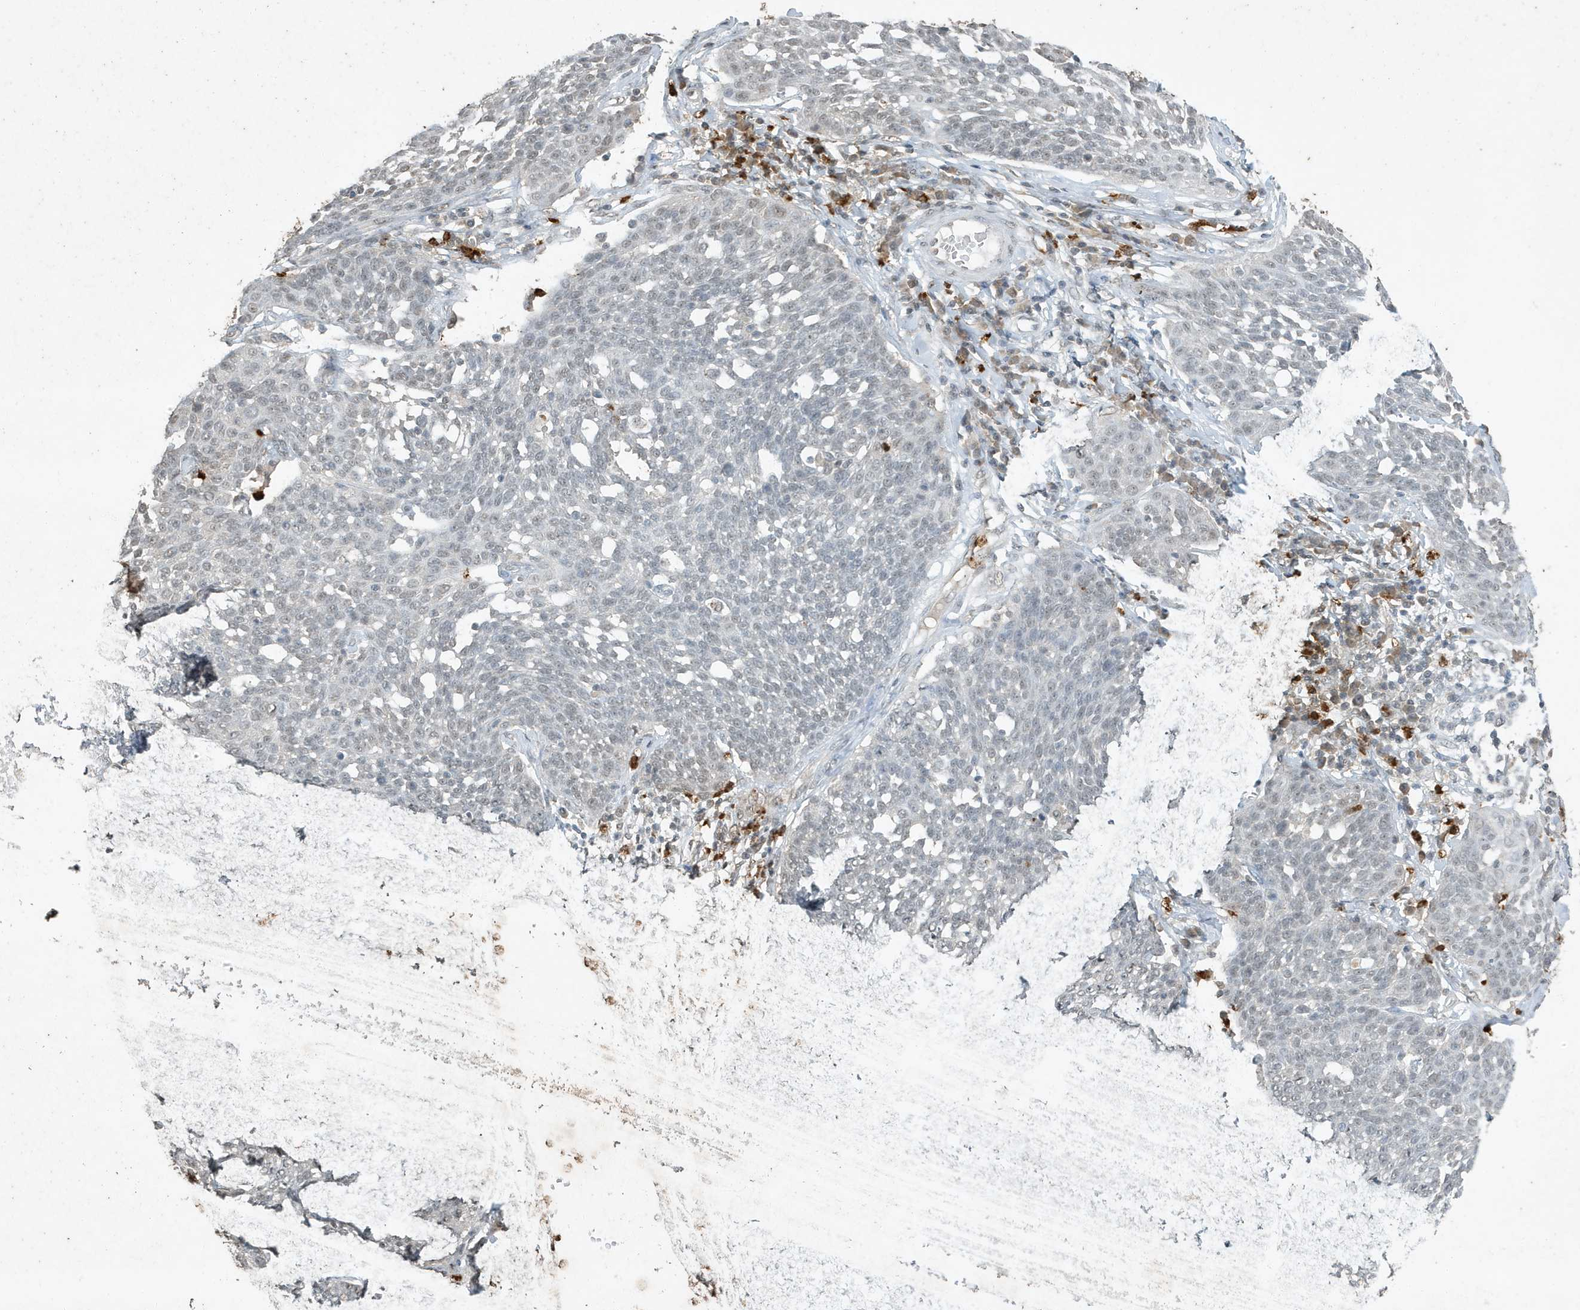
{"staining": {"intensity": "negative", "quantity": "none", "location": "none"}, "tissue": "cervical cancer", "cell_type": "Tumor cells", "image_type": "cancer", "snomed": [{"axis": "morphology", "description": "Squamous cell carcinoma, NOS"}, {"axis": "topography", "description": "Cervix"}], "caption": "Immunohistochemical staining of cervical squamous cell carcinoma reveals no significant expression in tumor cells.", "gene": "DEFA1", "patient": {"sex": "female", "age": 34}}